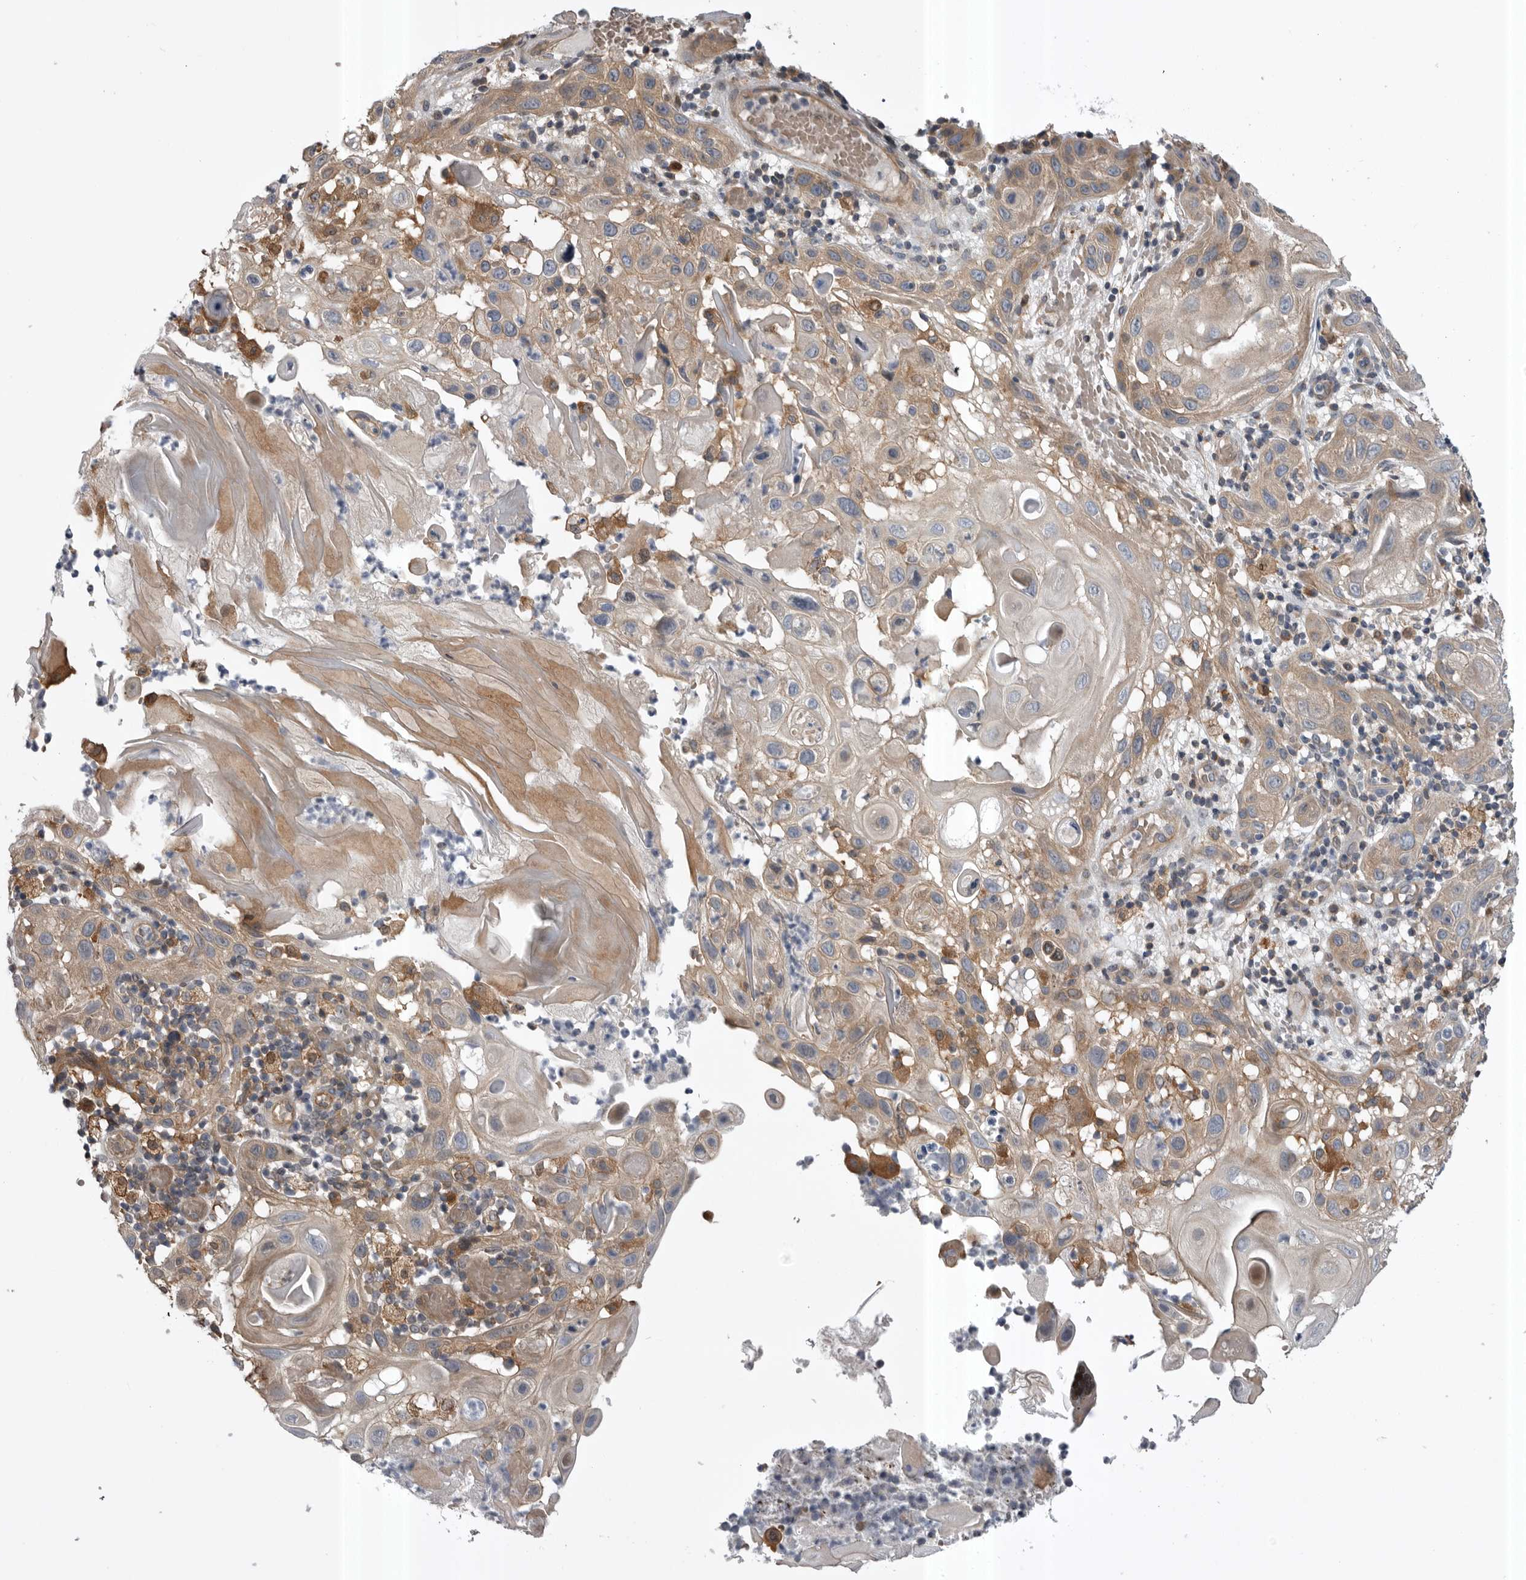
{"staining": {"intensity": "weak", "quantity": ">75%", "location": "cytoplasmic/membranous"}, "tissue": "skin cancer", "cell_type": "Tumor cells", "image_type": "cancer", "snomed": [{"axis": "morphology", "description": "Normal tissue, NOS"}, {"axis": "morphology", "description": "Squamous cell carcinoma, NOS"}, {"axis": "topography", "description": "Skin"}], "caption": "High-magnification brightfield microscopy of squamous cell carcinoma (skin) stained with DAB (3,3'-diaminobenzidine) (brown) and counterstained with hematoxylin (blue). tumor cells exhibit weak cytoplasmic/membranous positivity is present in about>75% of cells.", "gene": "RAB3GAP2", "patient": {"sex": "female", "age": 96}}